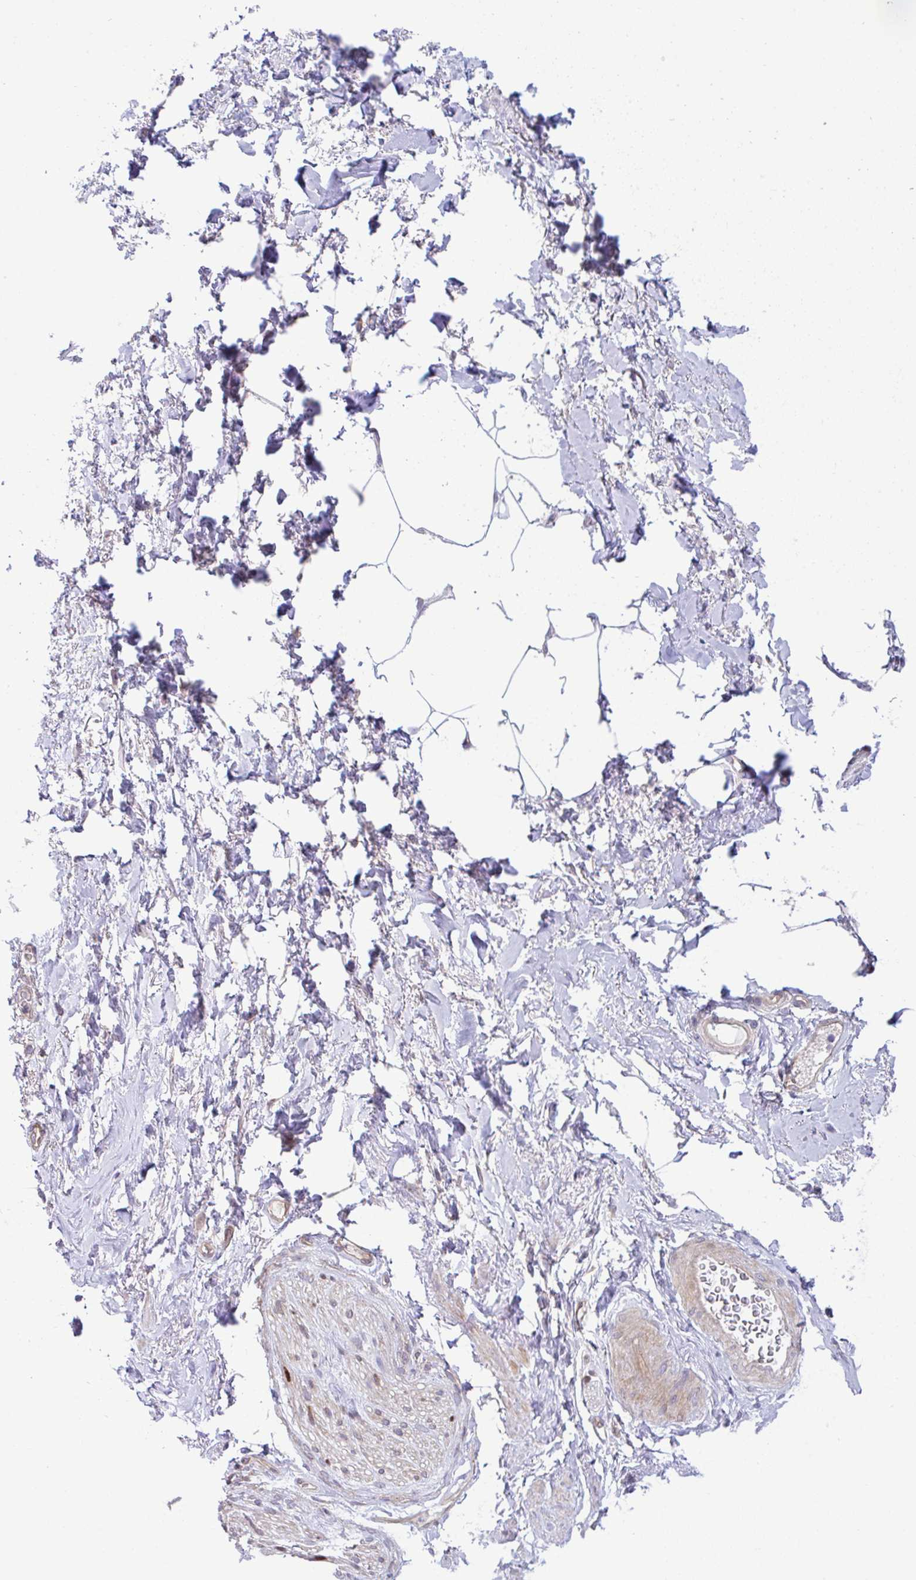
{"staining": {"intensity": "negative", "quantity": "none", "location": "none"}, "tissue": "adipose tissue", "cell_type": "Adipocytes", "image_type": "normal", "snomed": [{"axis": "morphology", "description": "Normal tissue, NOS"}, {"axis": "topography", "description": "Vagina"}, {"axis": "topography", "description": "Peripheral nerve tissue"}], "caption": "Adipose tissue stained for a protein using immunohistochemistry (IHC) demonstrates no expression adipocytes.", "gene": "ZBED3", "patient": {"sex": "female", "age": 71}}